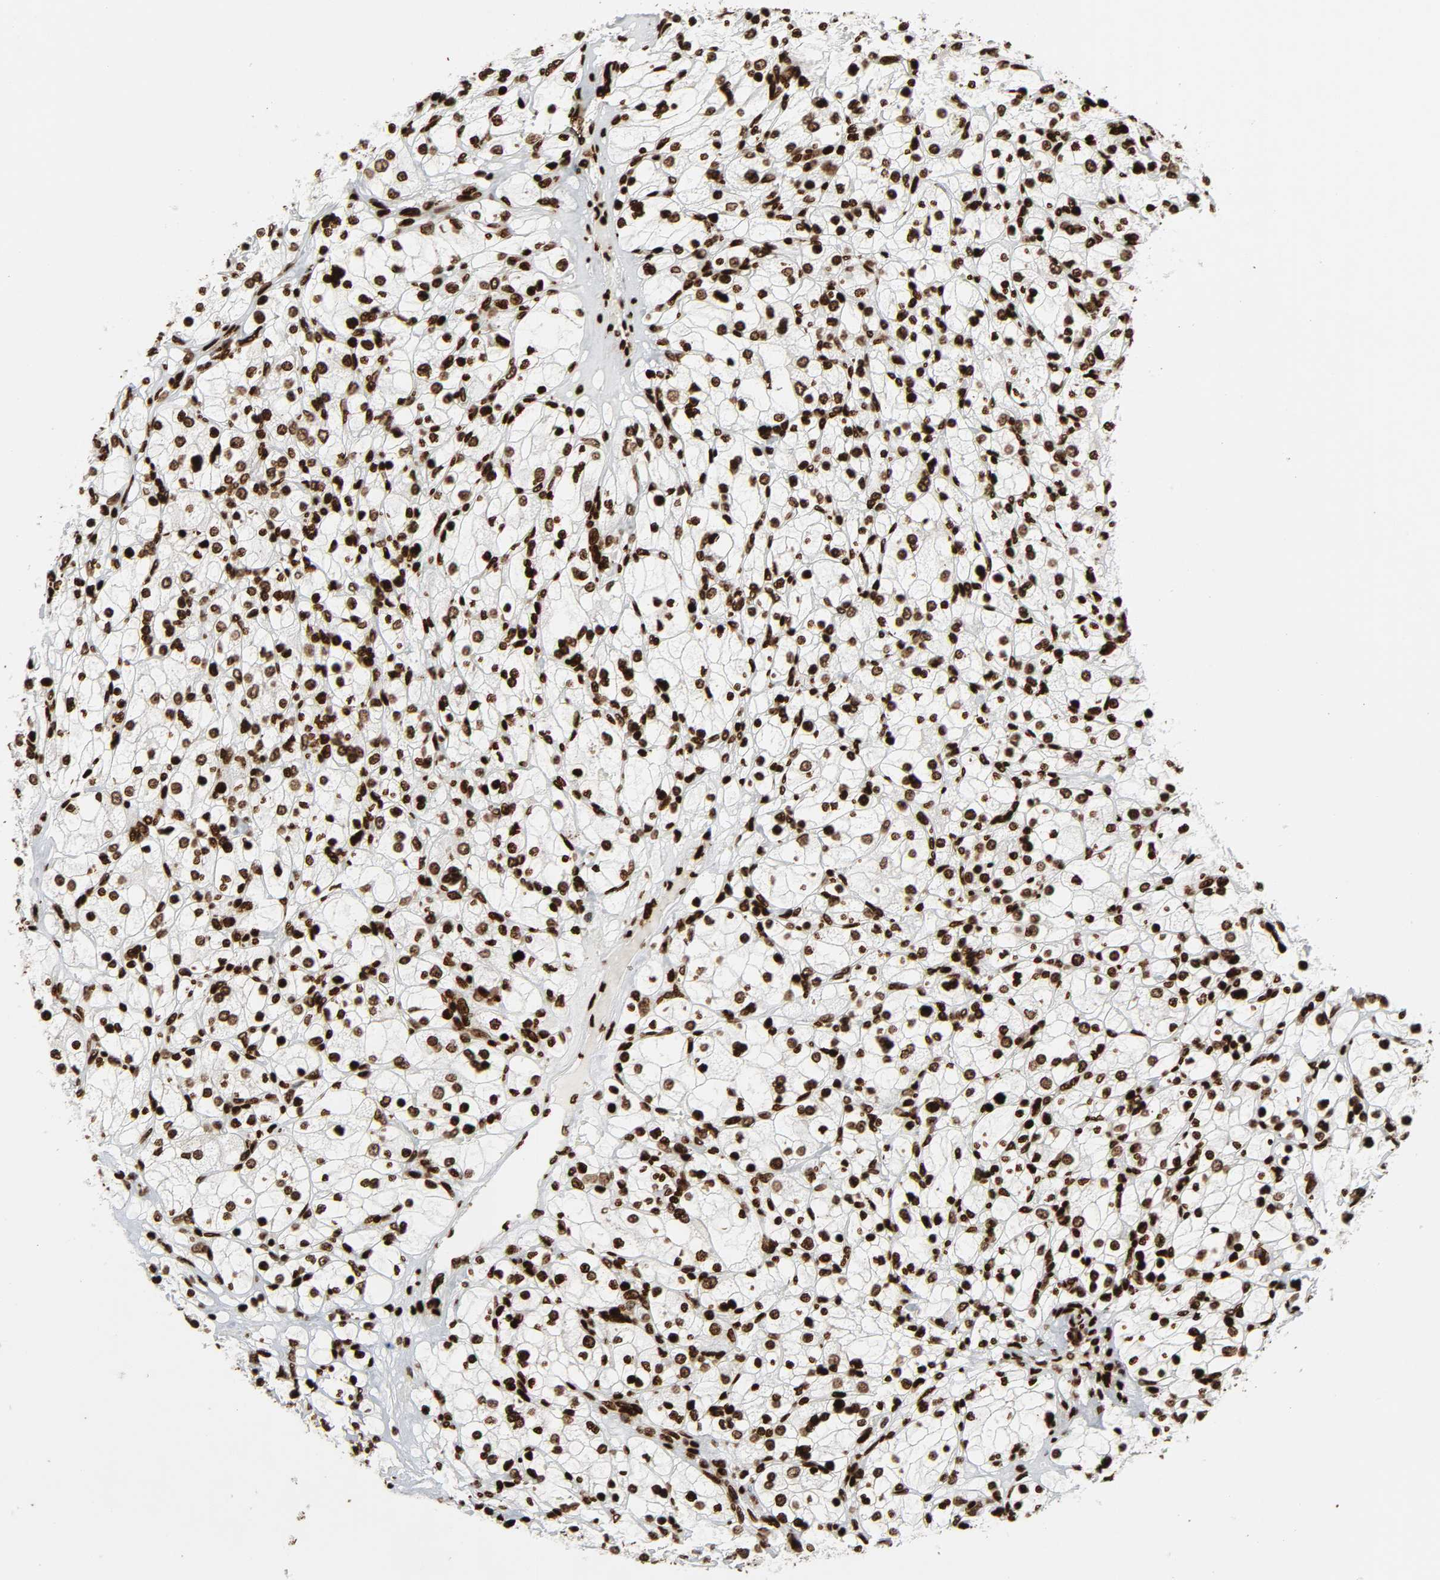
{"staining": {"intensity": "strong", "quantity": ">75%", "location": "nuclear"}, "tissue": "renal cancer", "cell_type": "Tumor cells", "image_type": "cancer", "snomed": [{"axis": "morphology", "description": "Adenocarcinoma, NOS"}, {"axis": "topography", "description": "Kidney"}], "caption": "A micrograph showing strong nuclear positivity in about >75% of tumor cells in renal cancer (adenocarcinoma), as visualized by brown immunohistochemical staining.", "gene": "RXRA", "patient": {"sex": "female", "age": 83}}